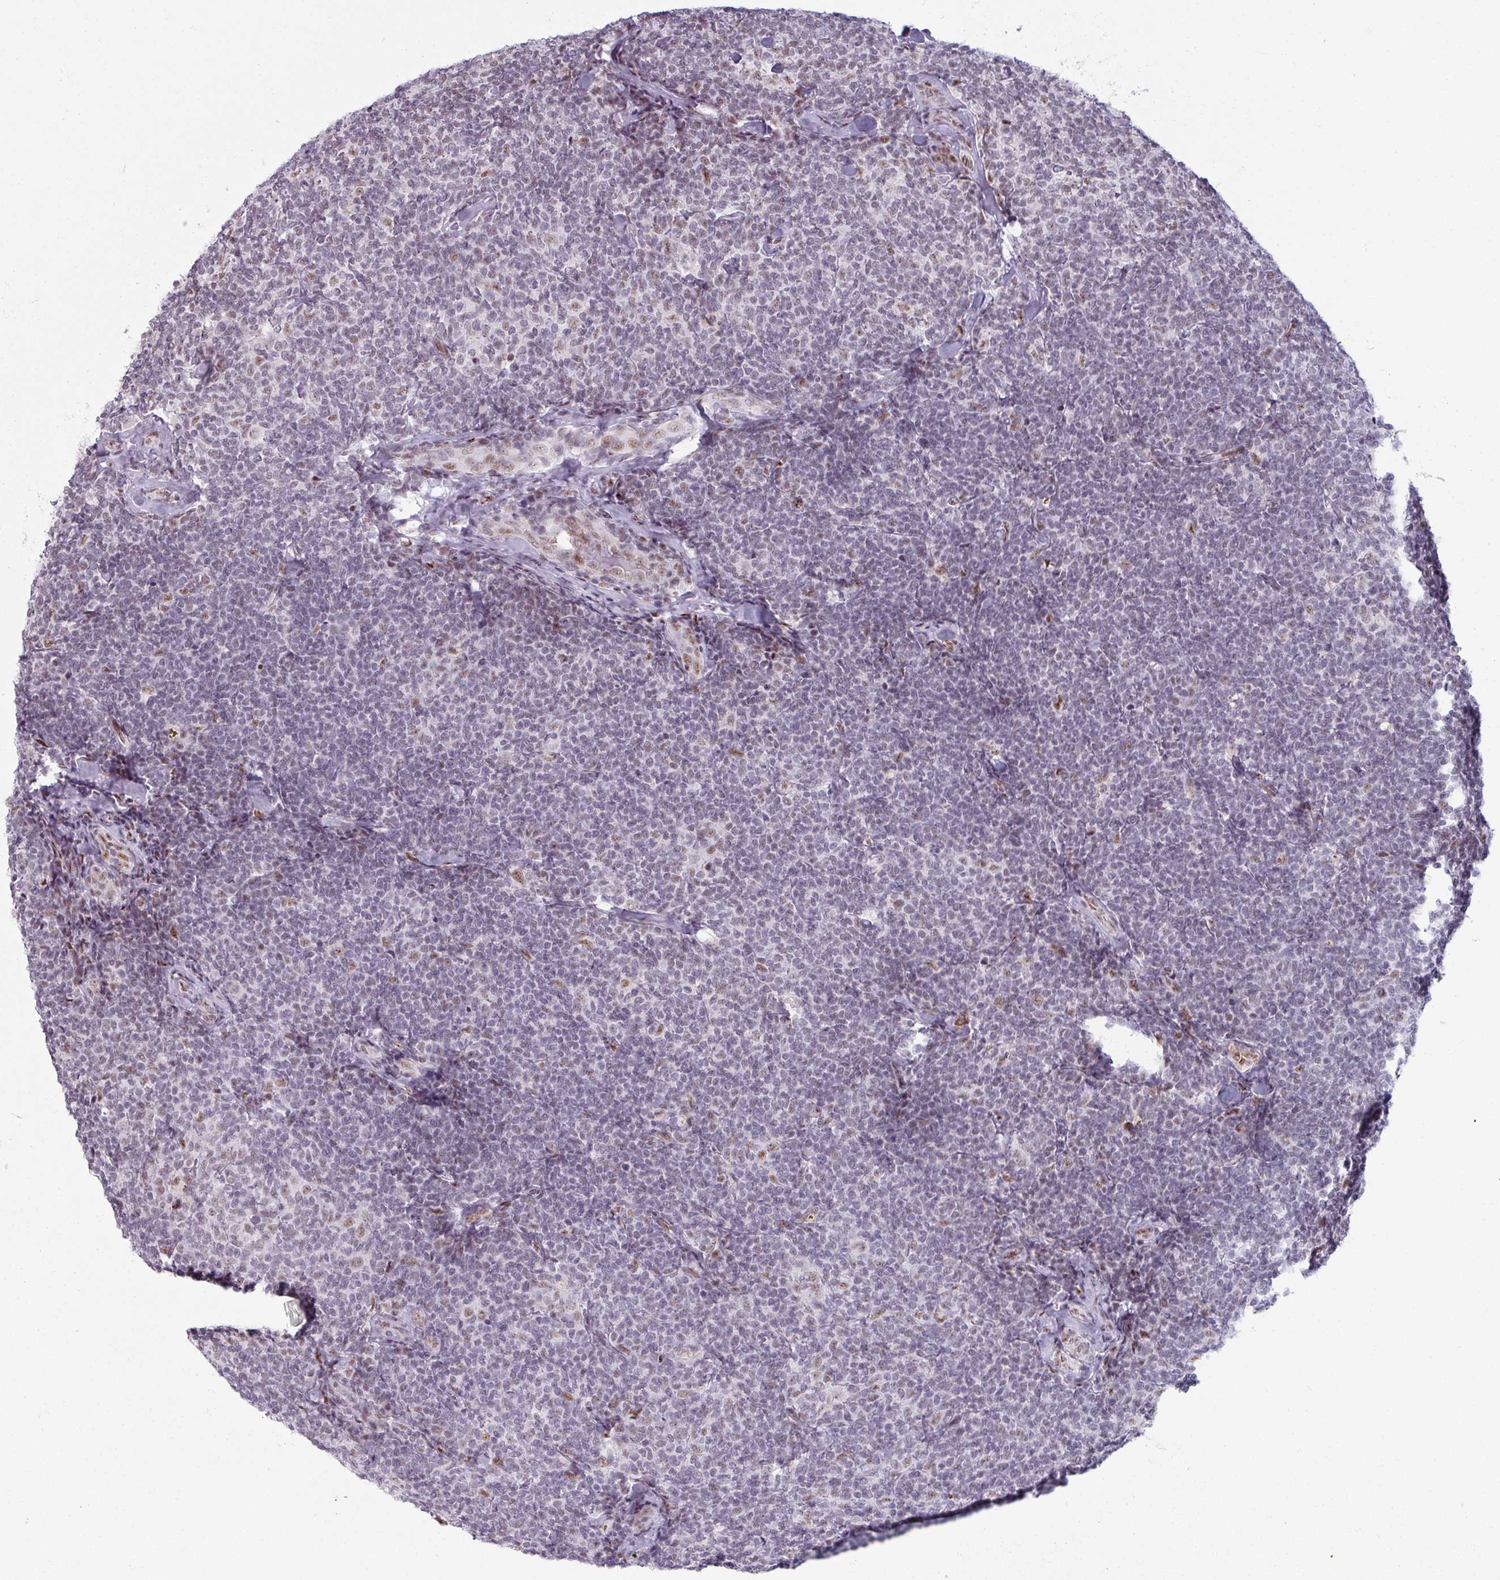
{"staining": {"intensity": "weak", "quantity": "25%-75%", "location": "nuclear"}, "tissue": "lymphoma", "cell_type": "Tumor cells", "image_type": "cancer", "snomed": [{"axis": "morphology", "description": "Malignant lymphoma, non-Hodgkin's type, Low grade"}, {"axis": "topography", "description": "Lymph node"}], "caption": "Protein staining displays weak nuclear positivity in about 25%-75% of tumor cells in low-grade malignant lymphoma, non-Hodgkin's type.", "gene": "NCOR1", "patient": {"sex": "female", "age": 56}}